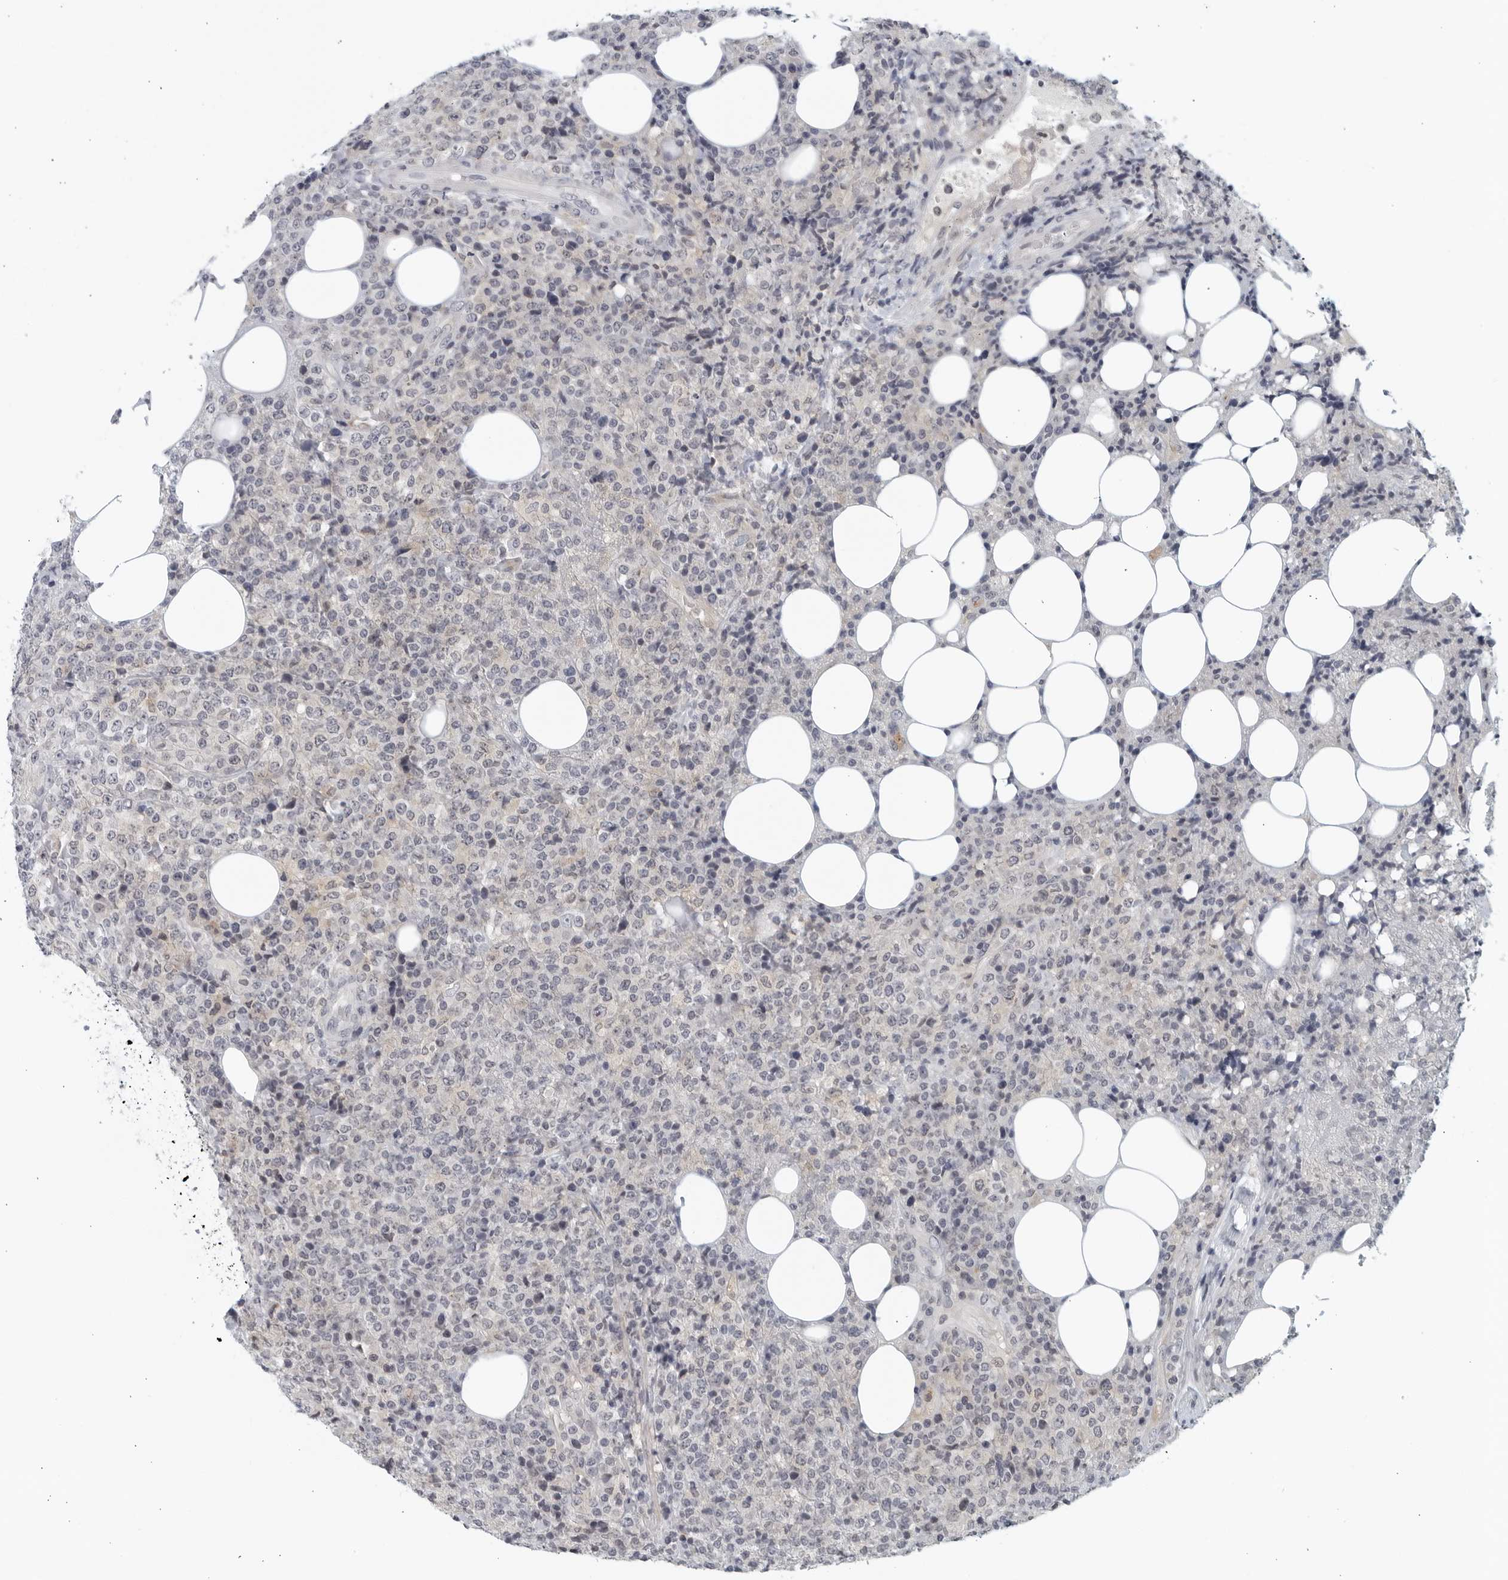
{"staining": {"intensity": "negative", "quantity": "none", "location": "none"}, "tissue": "lymphoma", "cell_type": "Tumor cells", "image_type": "cancer", "snomed": [{"axis": "morphology", "description": "Malignant lymphoma, non-Hodgkin's type, High grade"}, {"axis": "topography", "description": "Lymph node"}], "caption": "A high-resolution micrograph shows immunohistochemistry (IHC) staining of lymphoma, which shows no significant positivity in tumor cells. The staining was performed using DAB to visualize the protein expression in brown, while the nuclei were stained in blue with hematoxylin (Magnification: 20x).", "gene": "MATN1", "patient": {"sex": "male", "age": 13}}